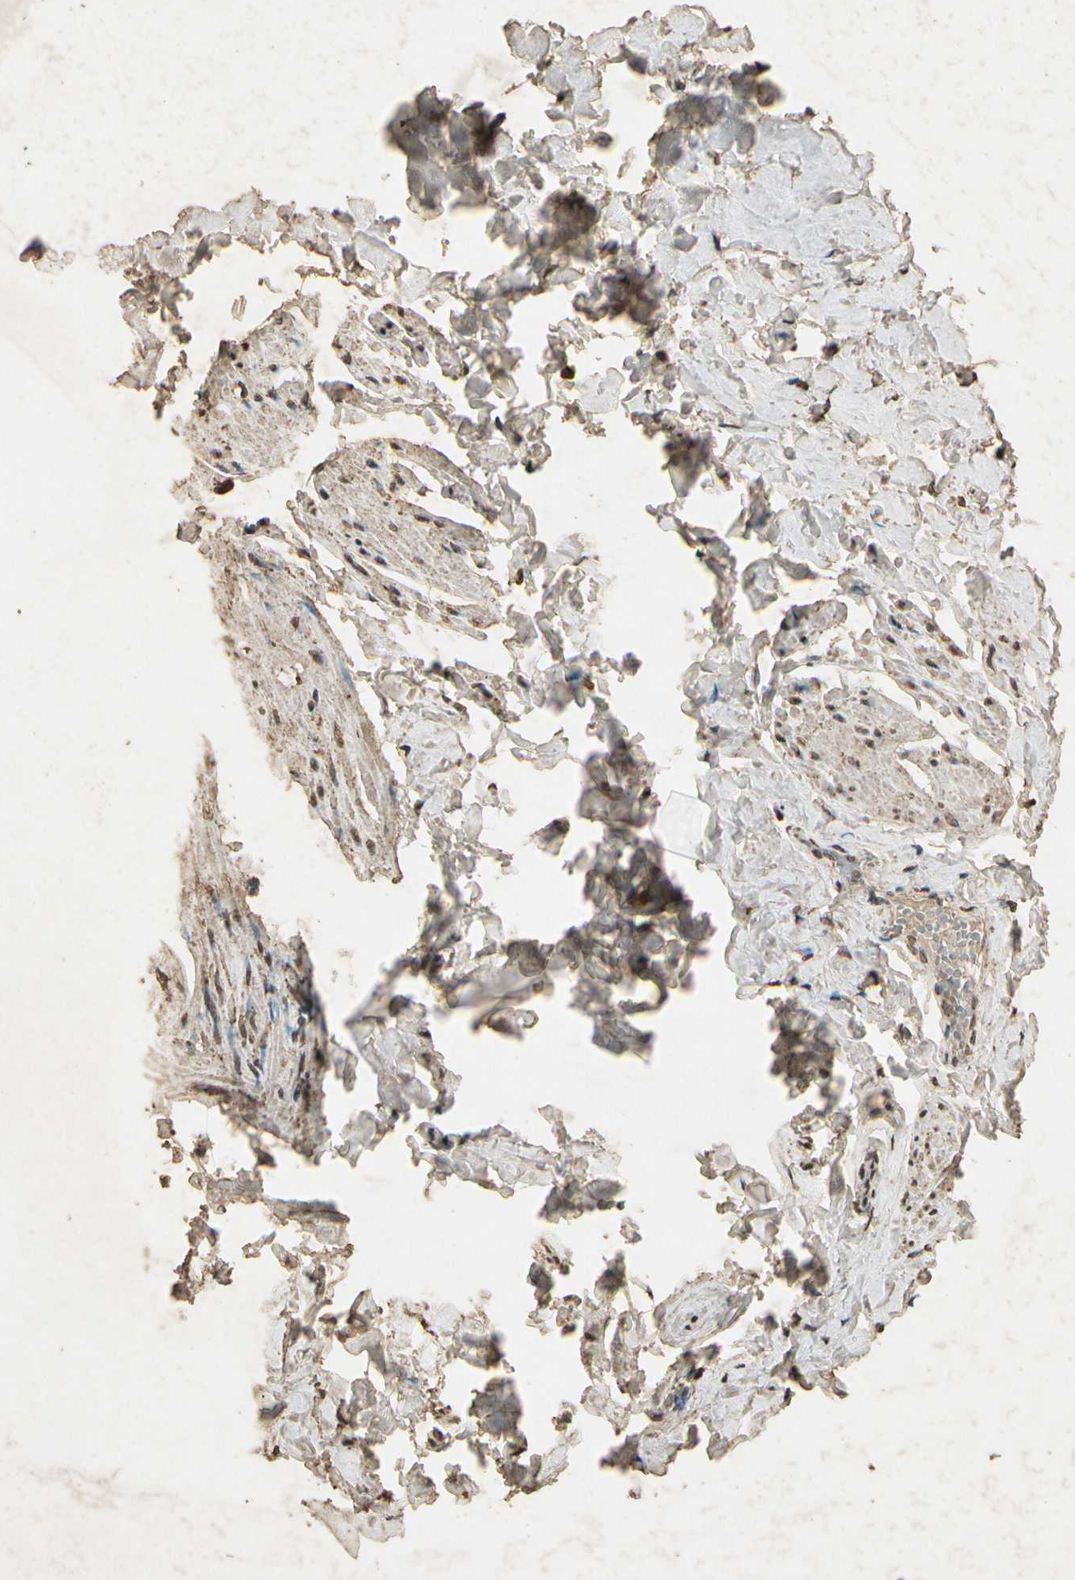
{"staining": {"intensity": "moderate", "quantity": ">75%", "location": "cytoplasmic/membranous"}, "tissue": "urinary bladder", "cell_type": "Urothelial cells", "image_type": "normal", "snomed": [{"axis": "morphology", "description": "Normal tissue, NOS"}, {"axis": "topography", "description": "Urinary bladder"}], "caption": "Immunohistochemistry (DAB (3,3'-diaminobenzidine)) staining of normal urinary bladder demonstrates moderate cytoplasmic/membranous protein staining in about >75% of urothelial cells.", "gene": "GC", "patient": {"sex": "female", "age": 80}}